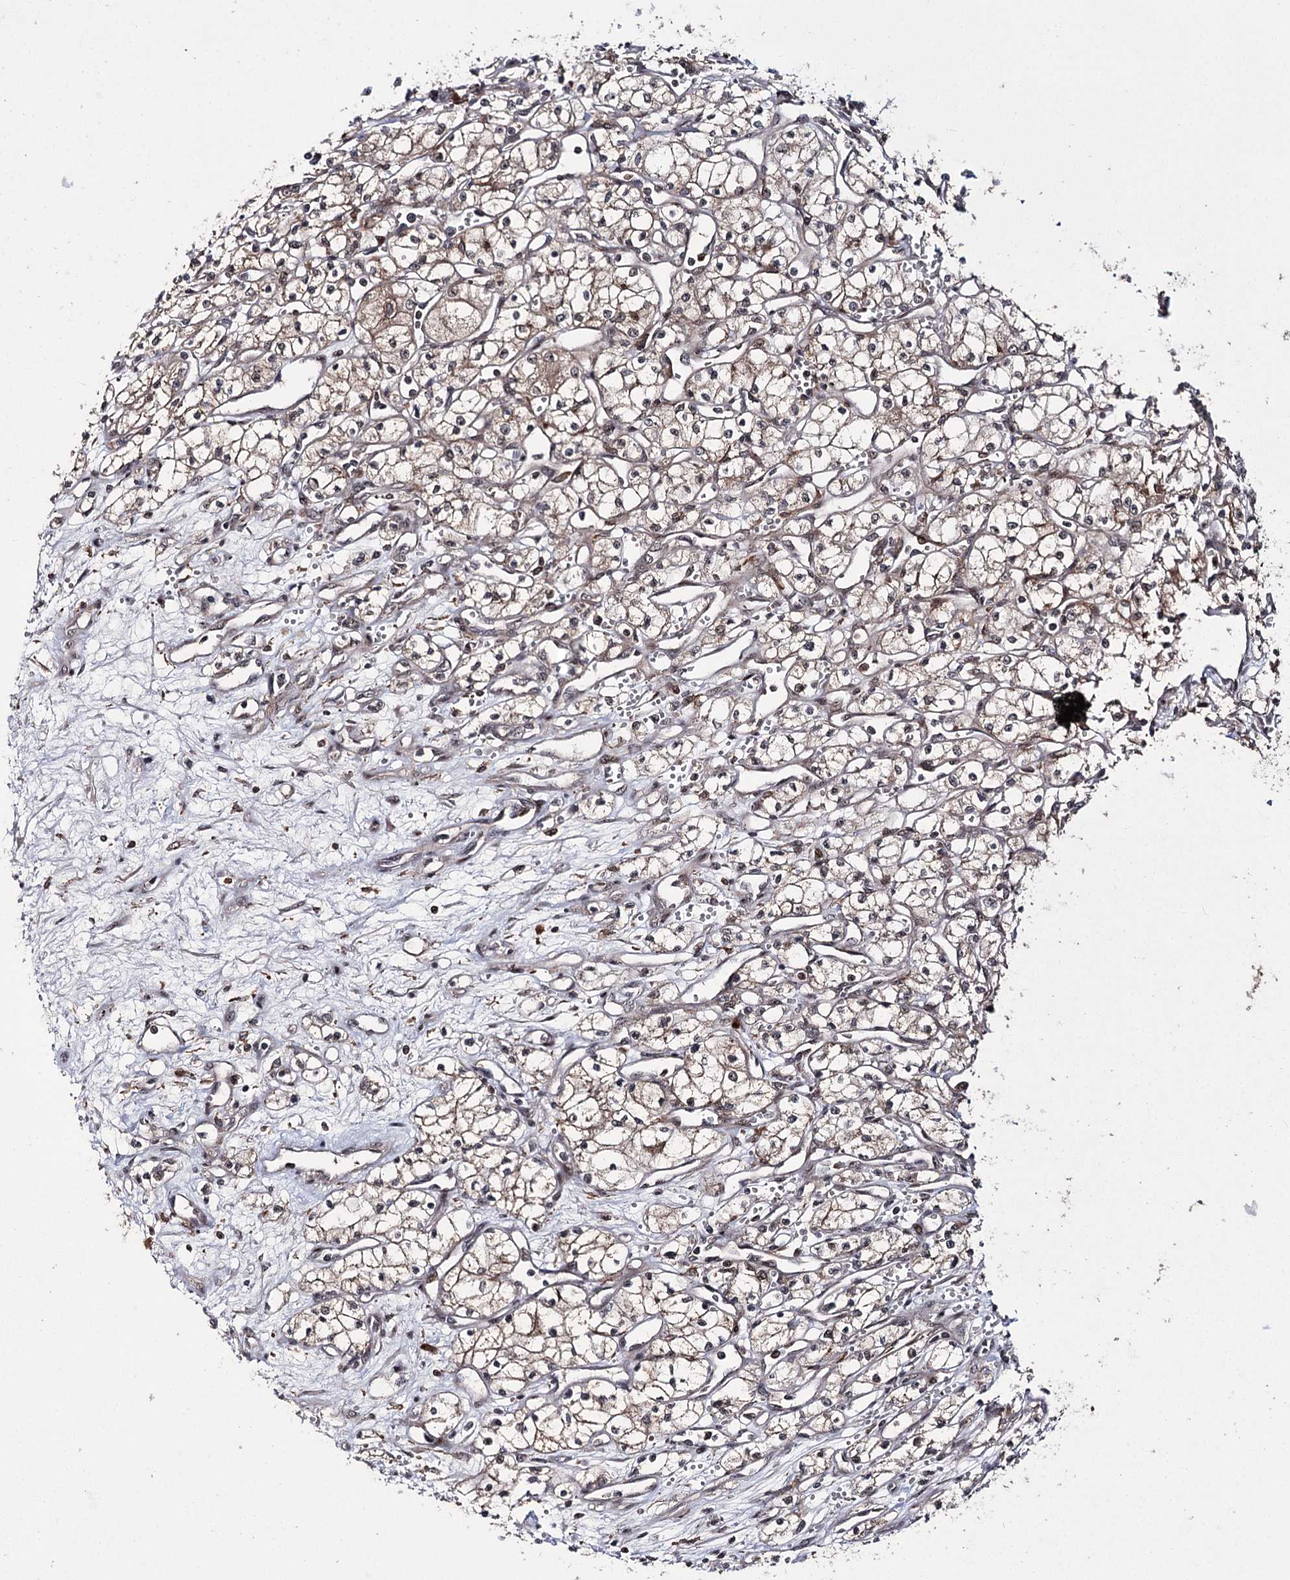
{"staining": {"intensity": "weak", "quantity": ">75%", "location": "cytoplasmic/membranous,nuclear"}, "tissue": "renal cancer", "cell_type": "Tumor cells", "image_type": "cancer", "snomed": [{"axis": "morphology", "description": "Adenocarcinoma, NOS"}, {"axis": "topography", "description": "Kidney"}], "caption": "Brown immunohistochemical staining in adenocarcinoma (renal) demonstrates weak cytoplasmic/membranous and nuclear positivity in approximately >75% of tumor cells.", "gene": "MKNK2", "patient": {"sex": "male", "age": 59}}